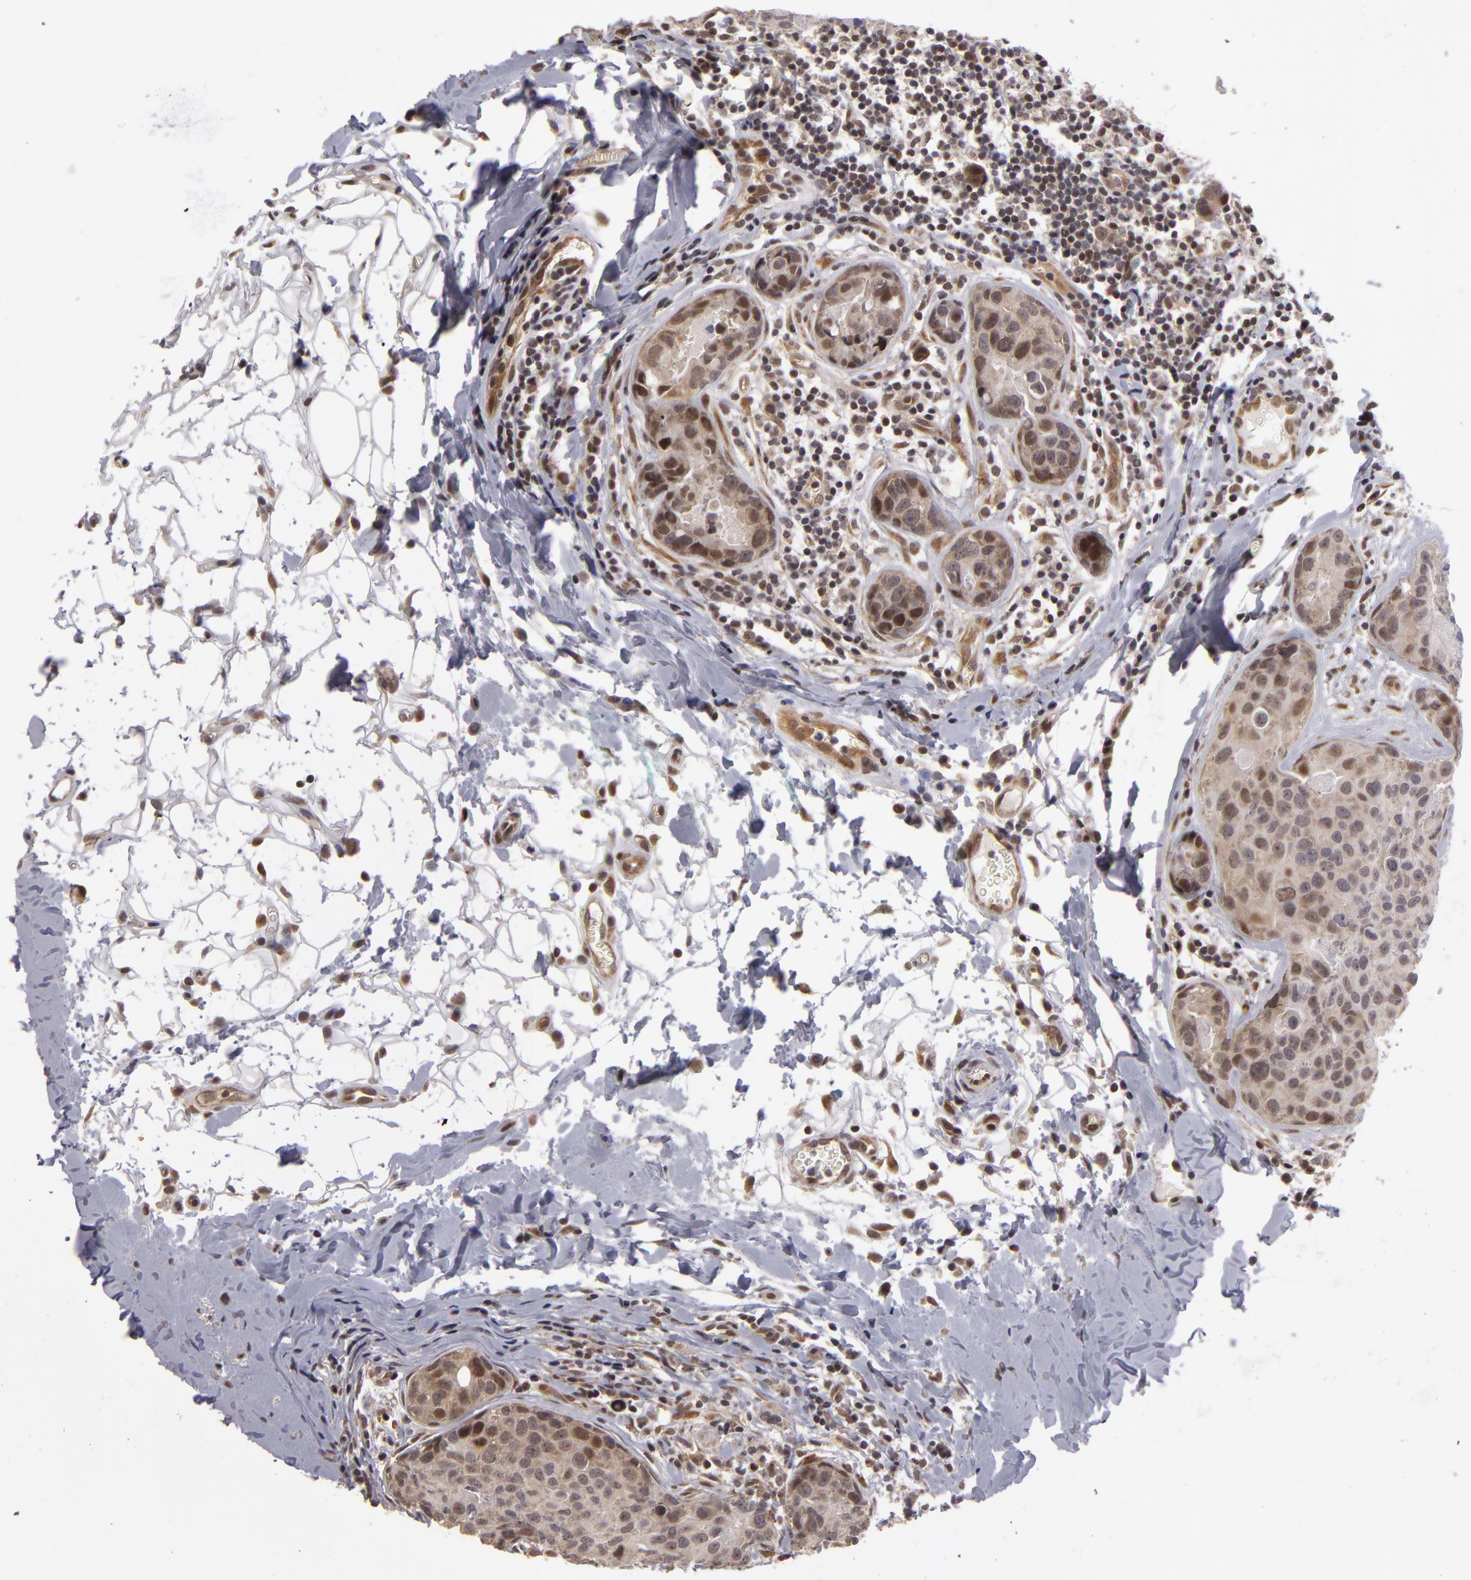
{"staining": {"intensity": "weak", "quantity": "<25%", "location": "nuclear"}, "tissue": "breast cancer", "cell_type": "Tumor cells", "image_type": "cancer", "snomed": [{"axis": "morphology", "description": "Duct carcinoma"}, {"axis": "topography", "description": "Breast"}], "caption": "IHC image of breast cancer stained for a protein (brown), which demonstrates no staining in tumor cells. (DAB immunohistochemistry (IHC), high magnification).", "gene": "ZNF133", "patient": {"sex": "female", "age": 24}}